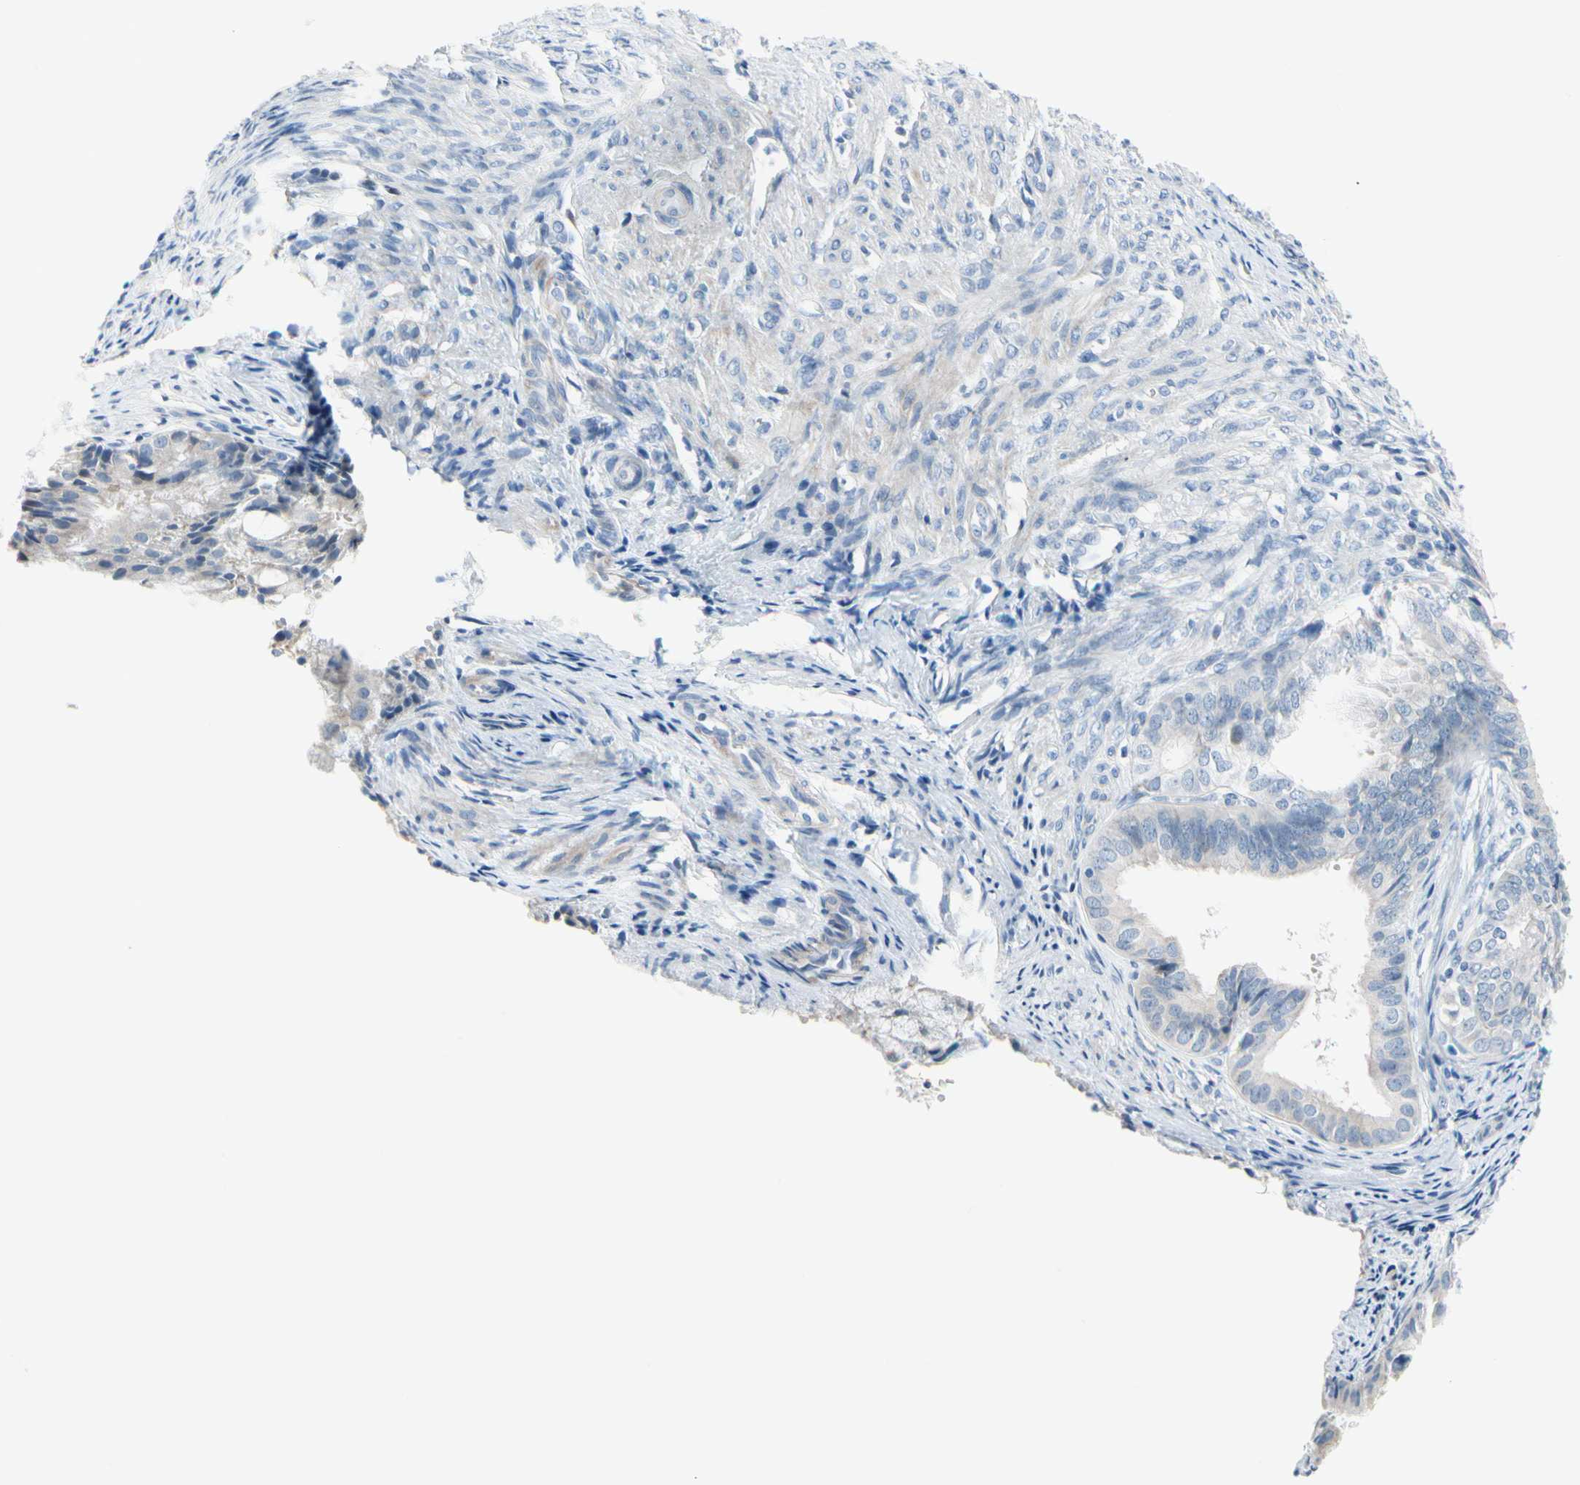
{"staining": {"intensity": "negative", "quantity": "none", "location": "none"}, "tissue": "endometrial cancer", "cell_type": "Tumor cells", "image_type": "cancer", "snomed": [{"axis": "morphology", "description": "Adenocarcinoma, NOS"}, {"axis": "topography", "description": "Endometrium"}], "caption": "This is a image of immunohistochemistry staining of endometrial adenocarcinoma, which shows no expression in tumor cells.", "gene": "FCER2", "patient": {"sex": "female", "age": 86}}